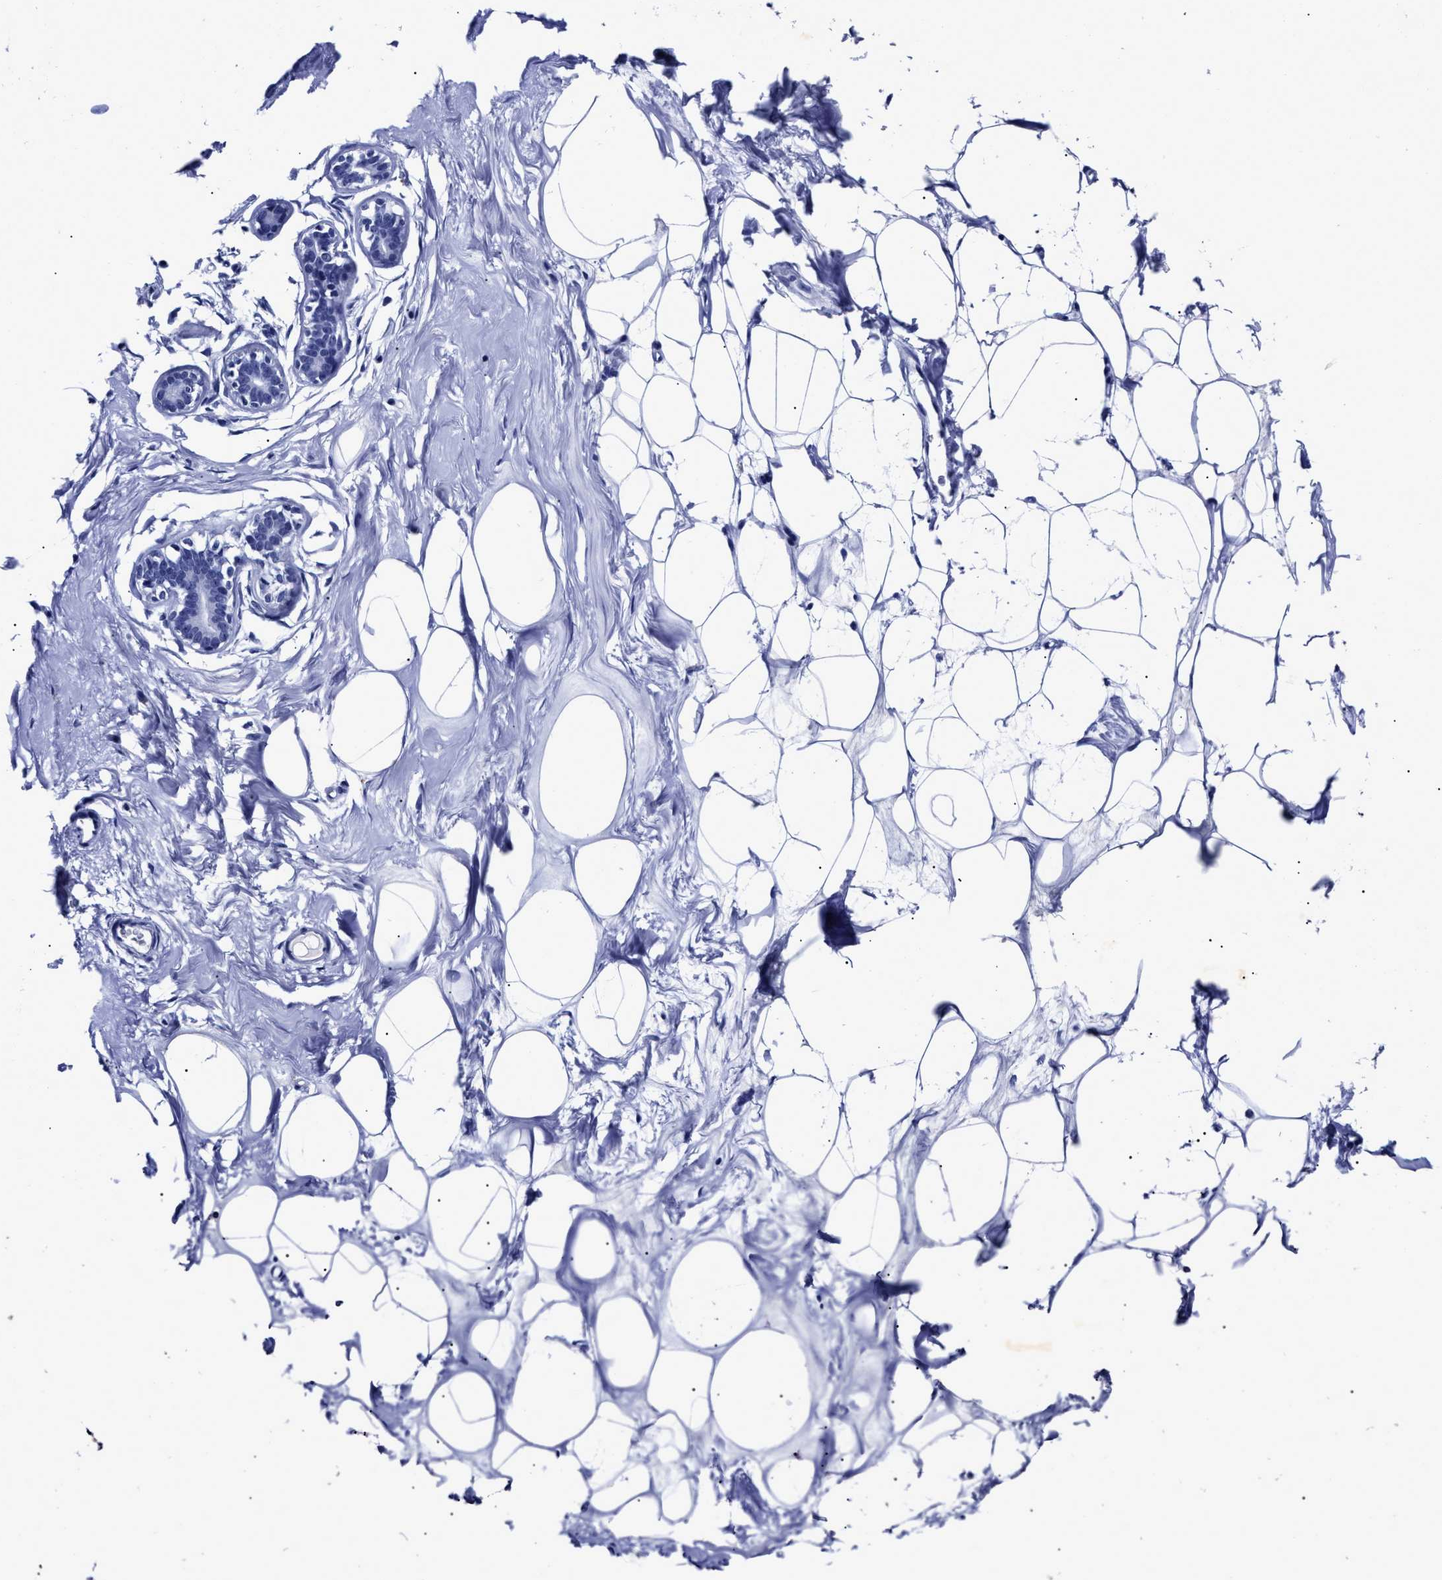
{"staining": {"intensity": "negative", "quantity": "none", "location": "none"}, "tissue": "adipose tissue", "cell_type": "Adipocytes", "image_type": "normal", "snomed": [{"axis": "morphology", "description": "Normal tissue, NOS"}, {"axis": "morphology", "description": "Fibrosis, NOS"}, {"axis": "topography", "description": "Breast"}, {"axis": "topography", "description": "Adipose tissue"}], "caption": "This is a image of immunohistochemistry (IHC) staining of unremarkable adipose tissue, which shows no positivity in adipocytes.", "gene": "LRRC8E", "patient": {"sex": "female", "age": 39}}